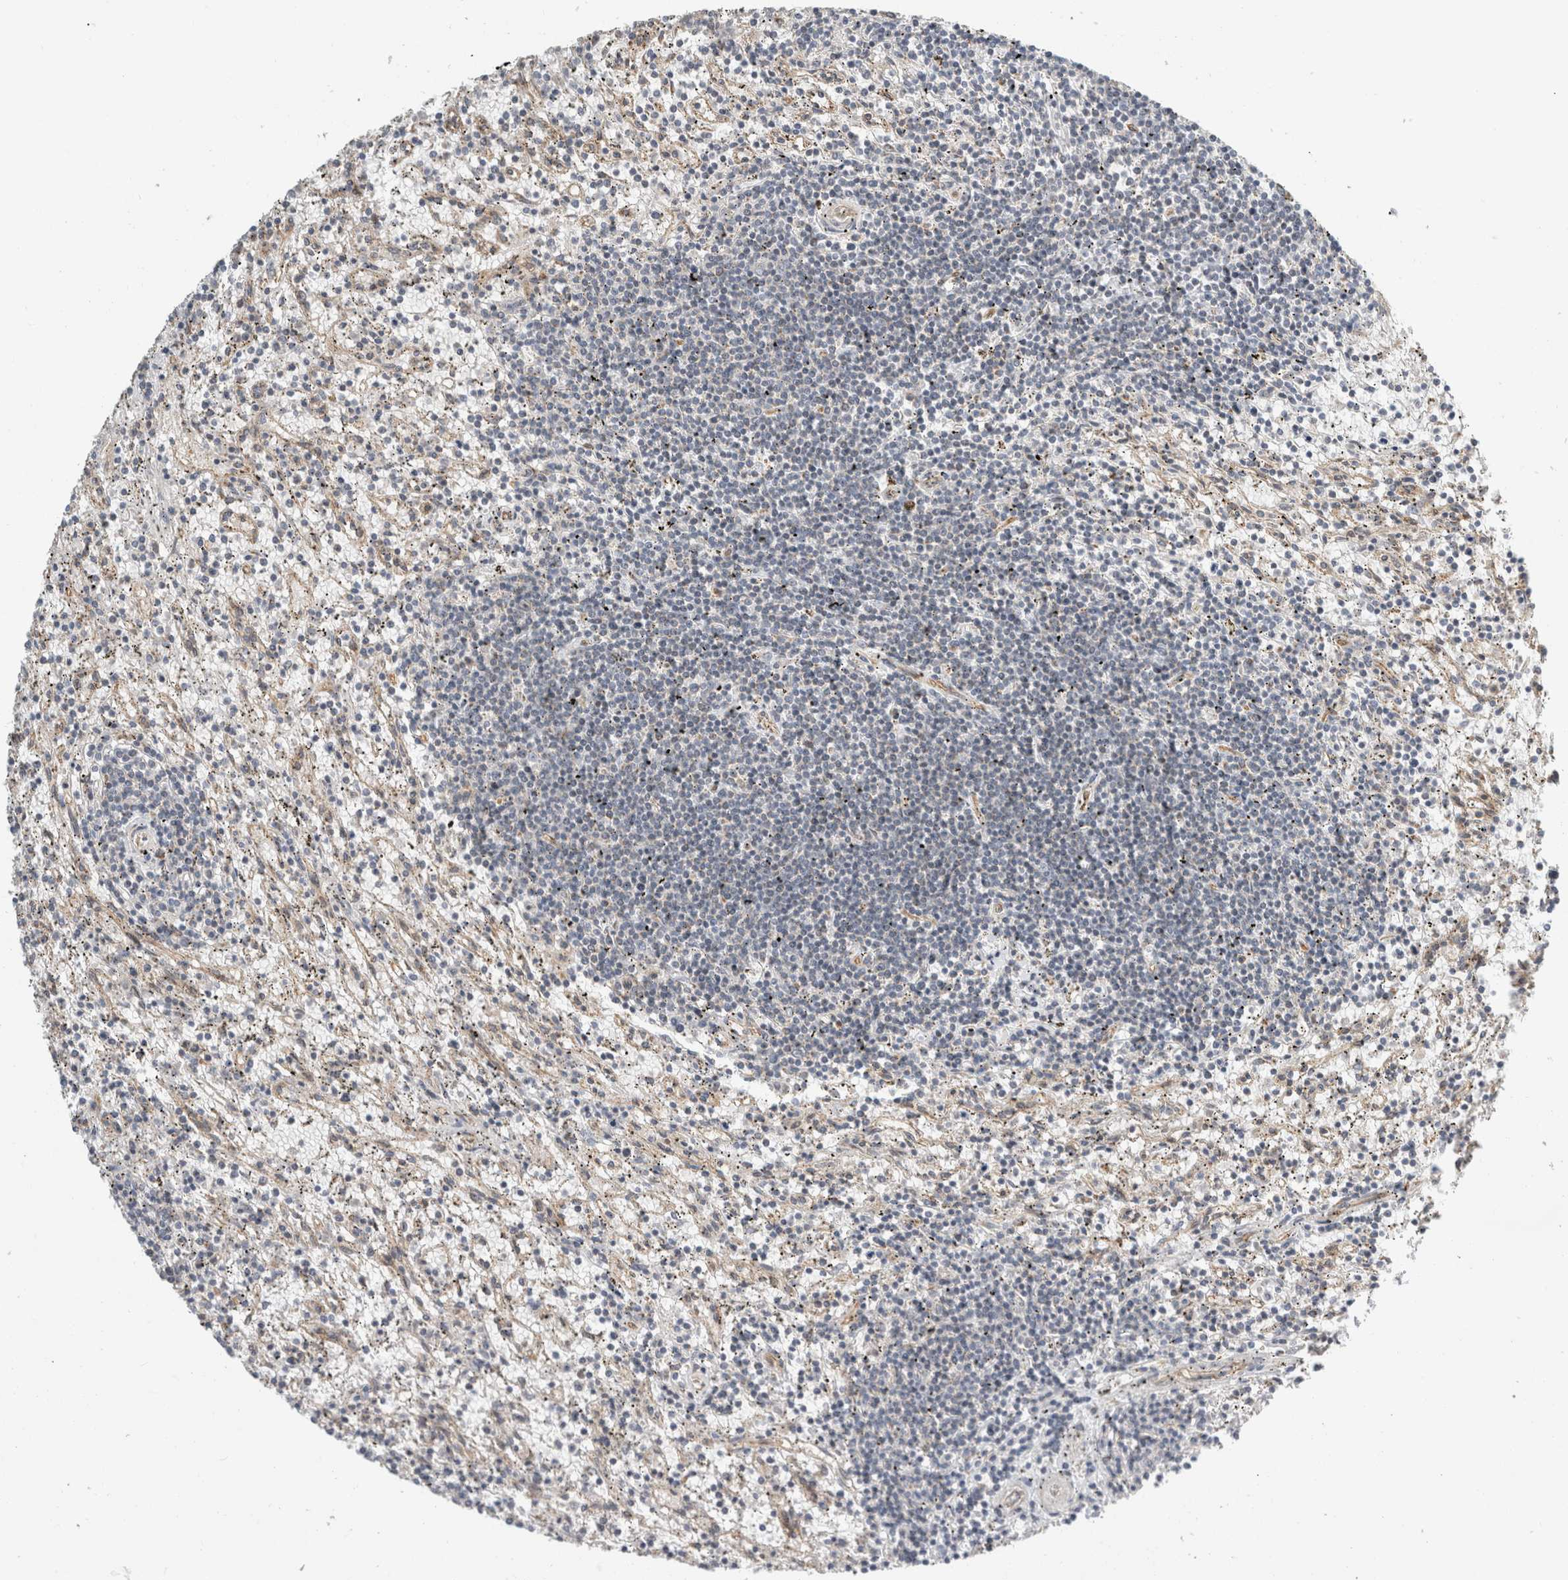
{"staining": {"intensity": "negative", "quantity": "none", "location": "none"}, "tissue": "lymphoma", "cell_type": "Tumor cells", "image_type": "cancer", "snomed": [{"axis": "morphology", "description": "Malignant lymphoma, non-Hodgkin's type, Low grade"}, {"axis": "topography", "description": "Spleen"}], "caption": "IHC micrograph of malignant lymphoma, non-Hodgkin's type (low-grade) stained for a protein (brown), which reveals no positivity in tumor cells.", "gene": "KPNA5", "patient": {"sex": "male", "age": 76}}